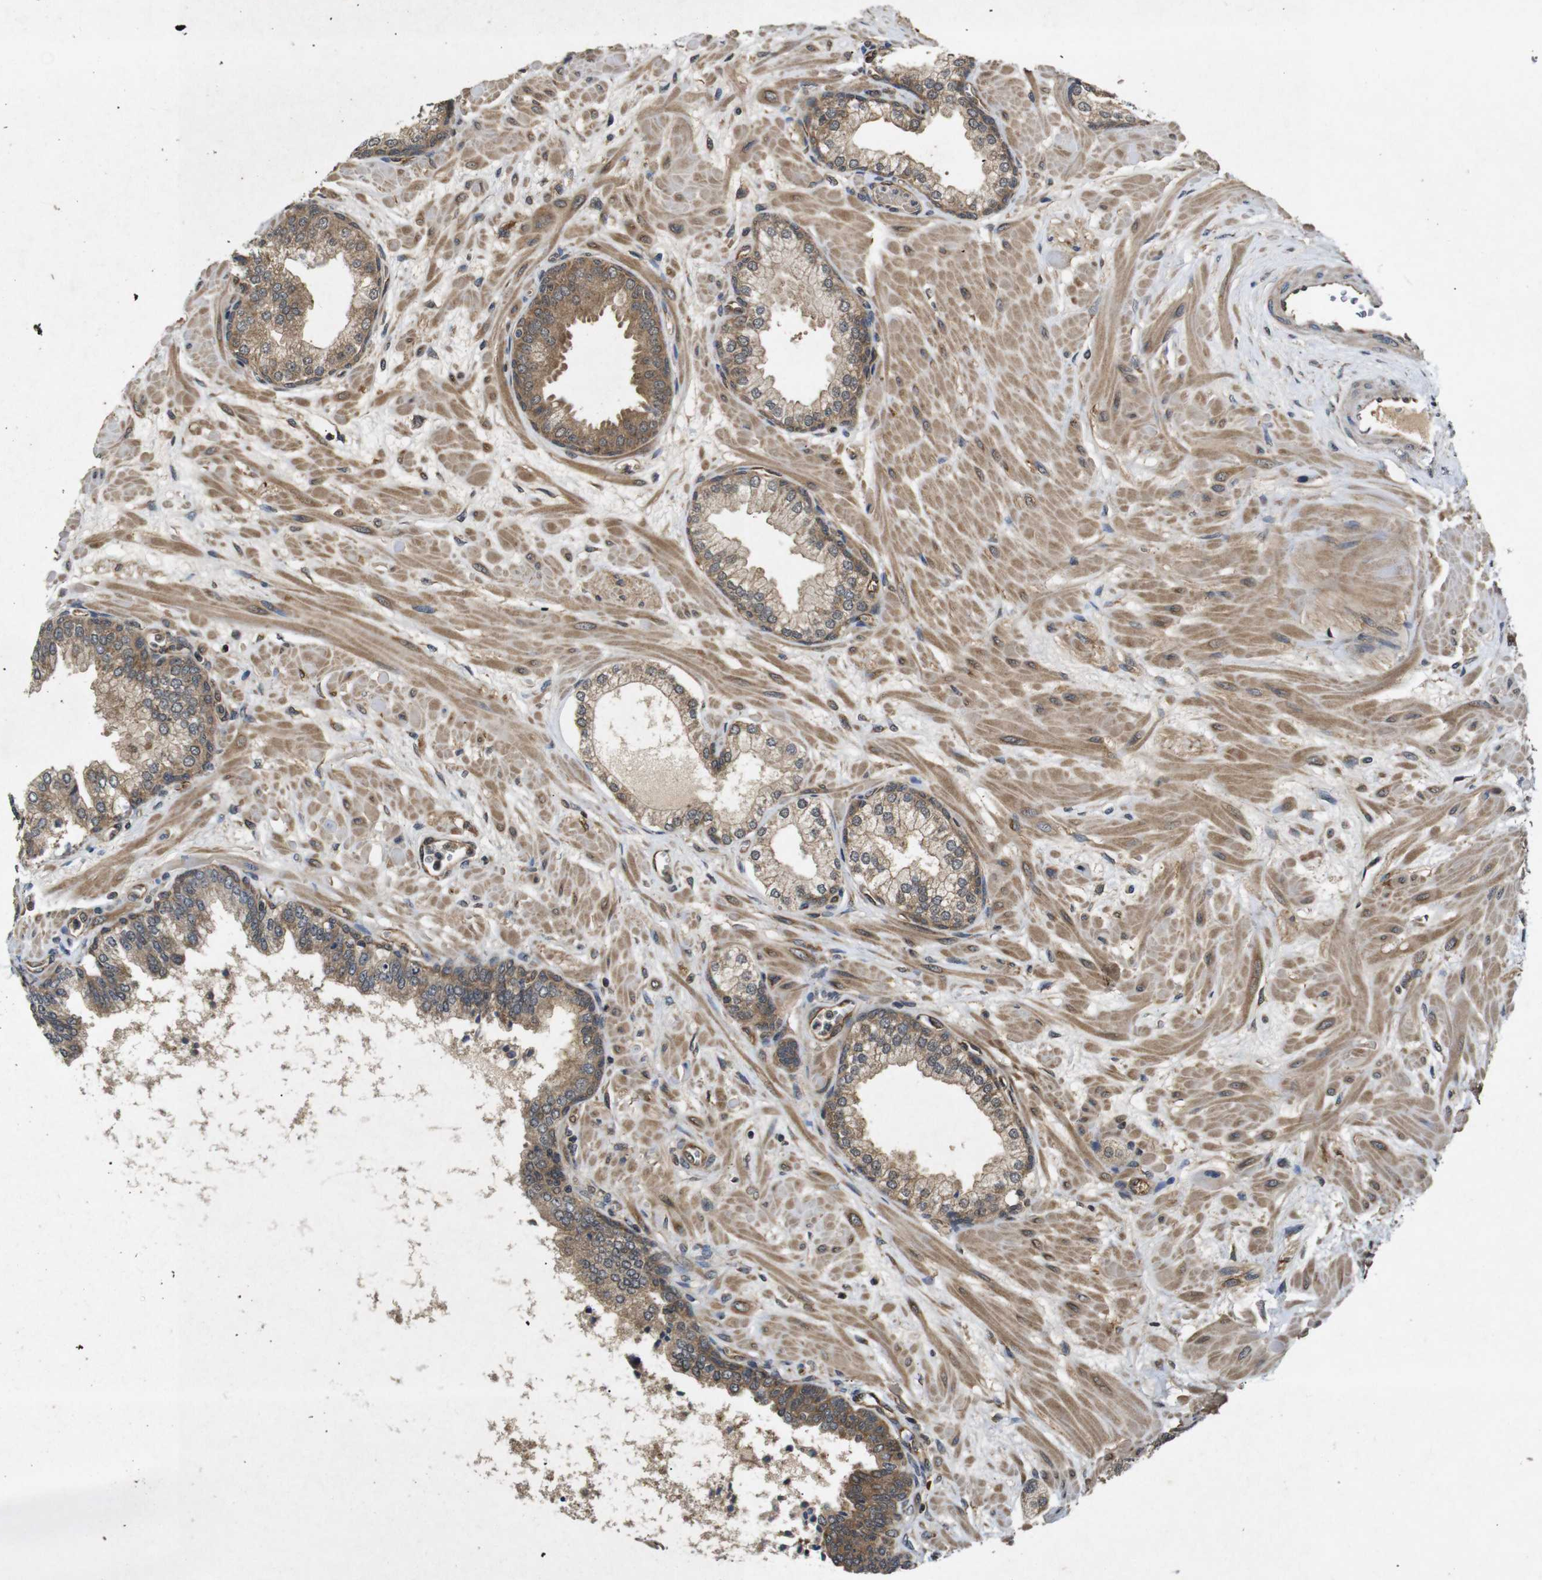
{"staining": {"intensity": "moderate", "quantity": ">75%", "location": "cytoplasmic/membranous"}, "tissue": "prostate", "cell_type": "Glandular cells", "image_type": "normal", "snomed": [{"axis": "morphology", "description": "Normal tissue, NOS"}, {"axis": "morphology", "description": "Urothelial carcinoma, Low grade"}, {"axis": "topography", "description": "Urinary bladder"}, {"axis": "topography", "description": "Prostate"}], "caption": "This is an image of IHC staining of normal prostate, which shows moderate expression in the cytoplasmic/membranous of glandular cells.", "gene": "RIPK1", "patient": {"sex": "male", "age": 60}}